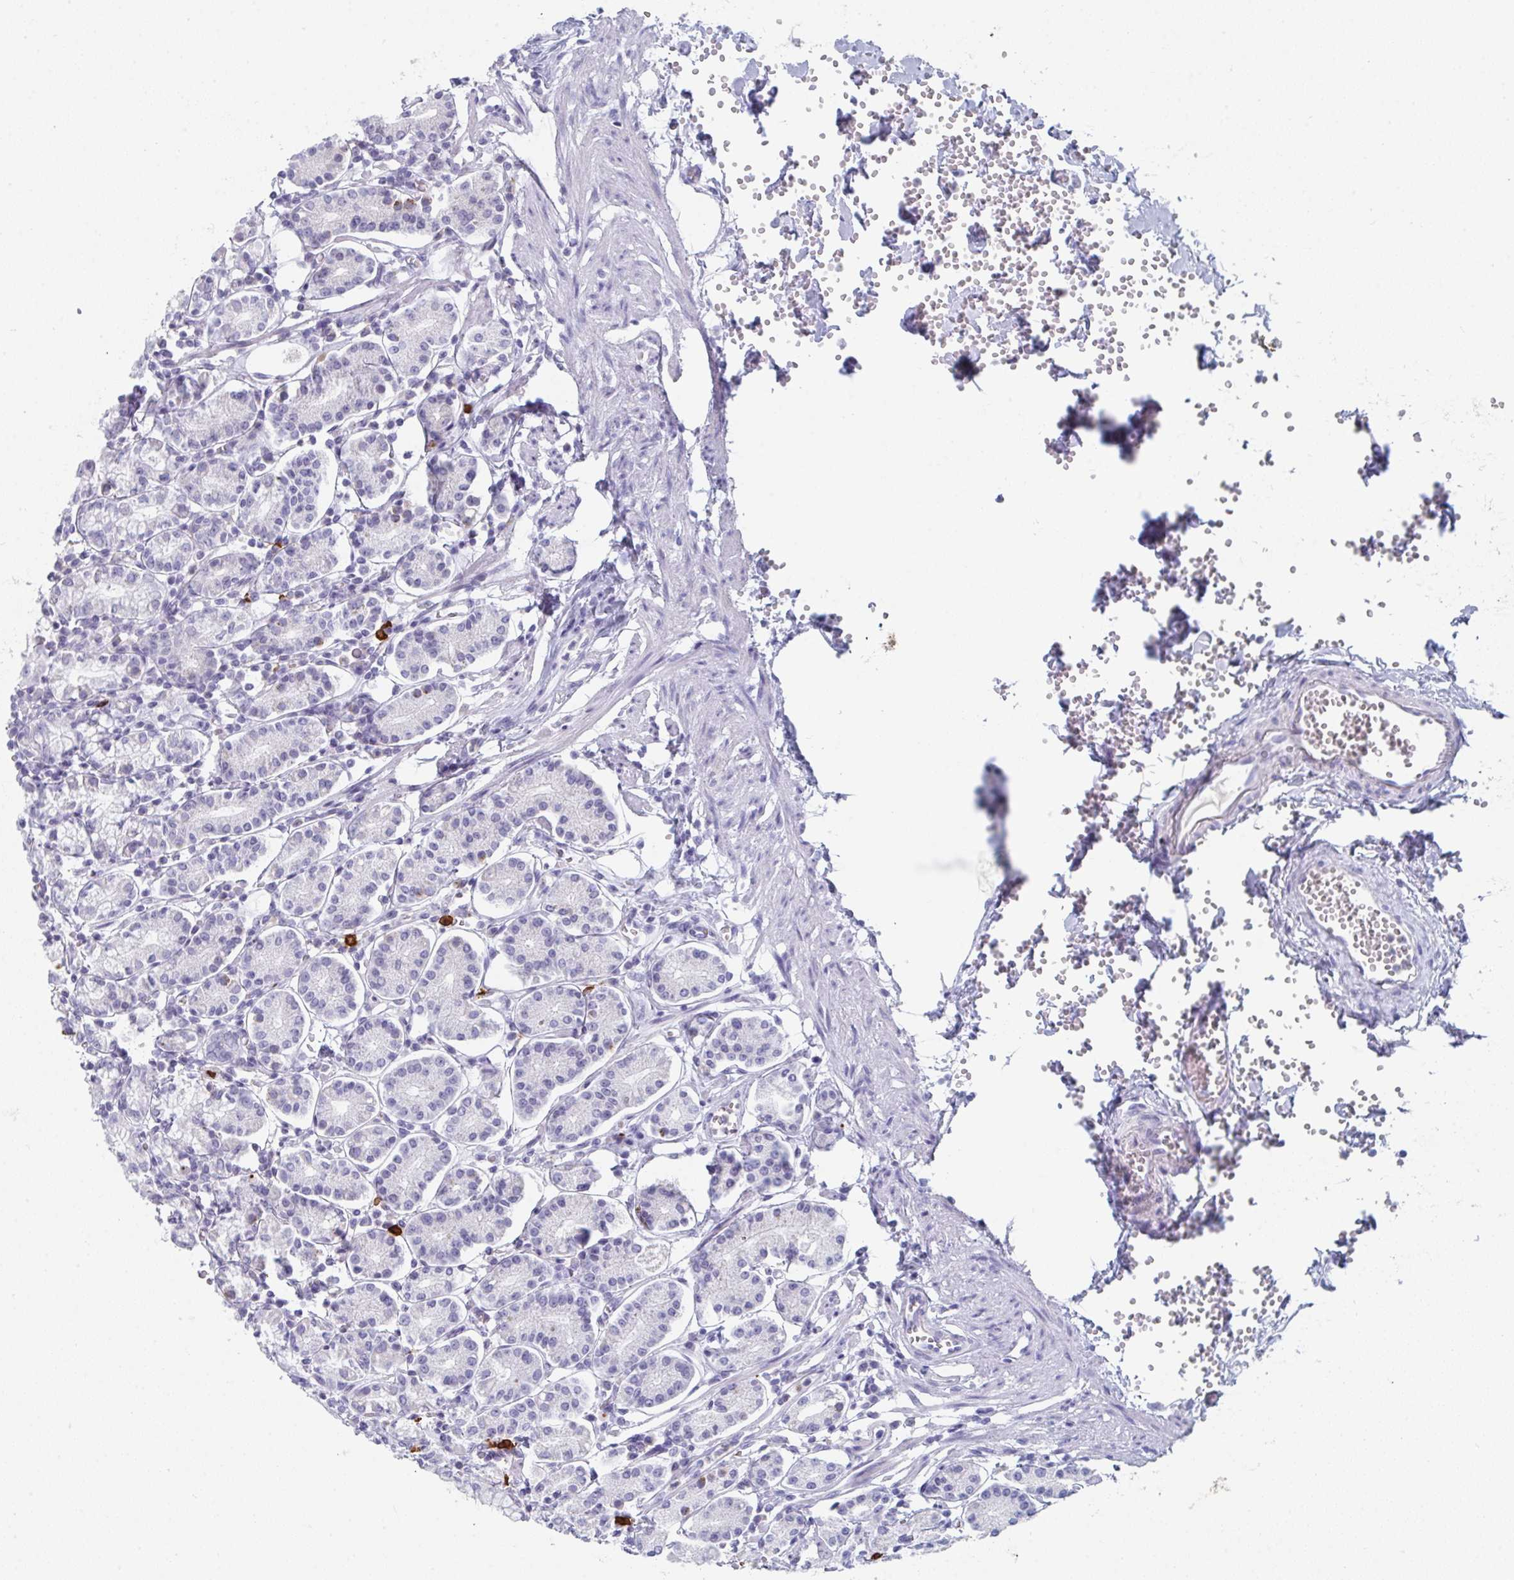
{"staining": {"intensity": "negative", "quantity": "none", "location": "none"}, "tissue": "stomach", "cell_type": "Glandular cells", "image_type": "normal", "snomed": [{"axis": "morphology", "description": "Normal tissue, NOS"}, {"axis": "topography", "description": "Stomach"}], "caption": "An immunohistochemistry image of unremarkable stomach is shown. There is no staining in glandular cells of stomach. (DAB (3,3'-diaminobenzidine) immunohistochemistry with hematoxylin counter stain).", "gene": "RUBCN", "patient": {"sex": "female", "age": 62}}